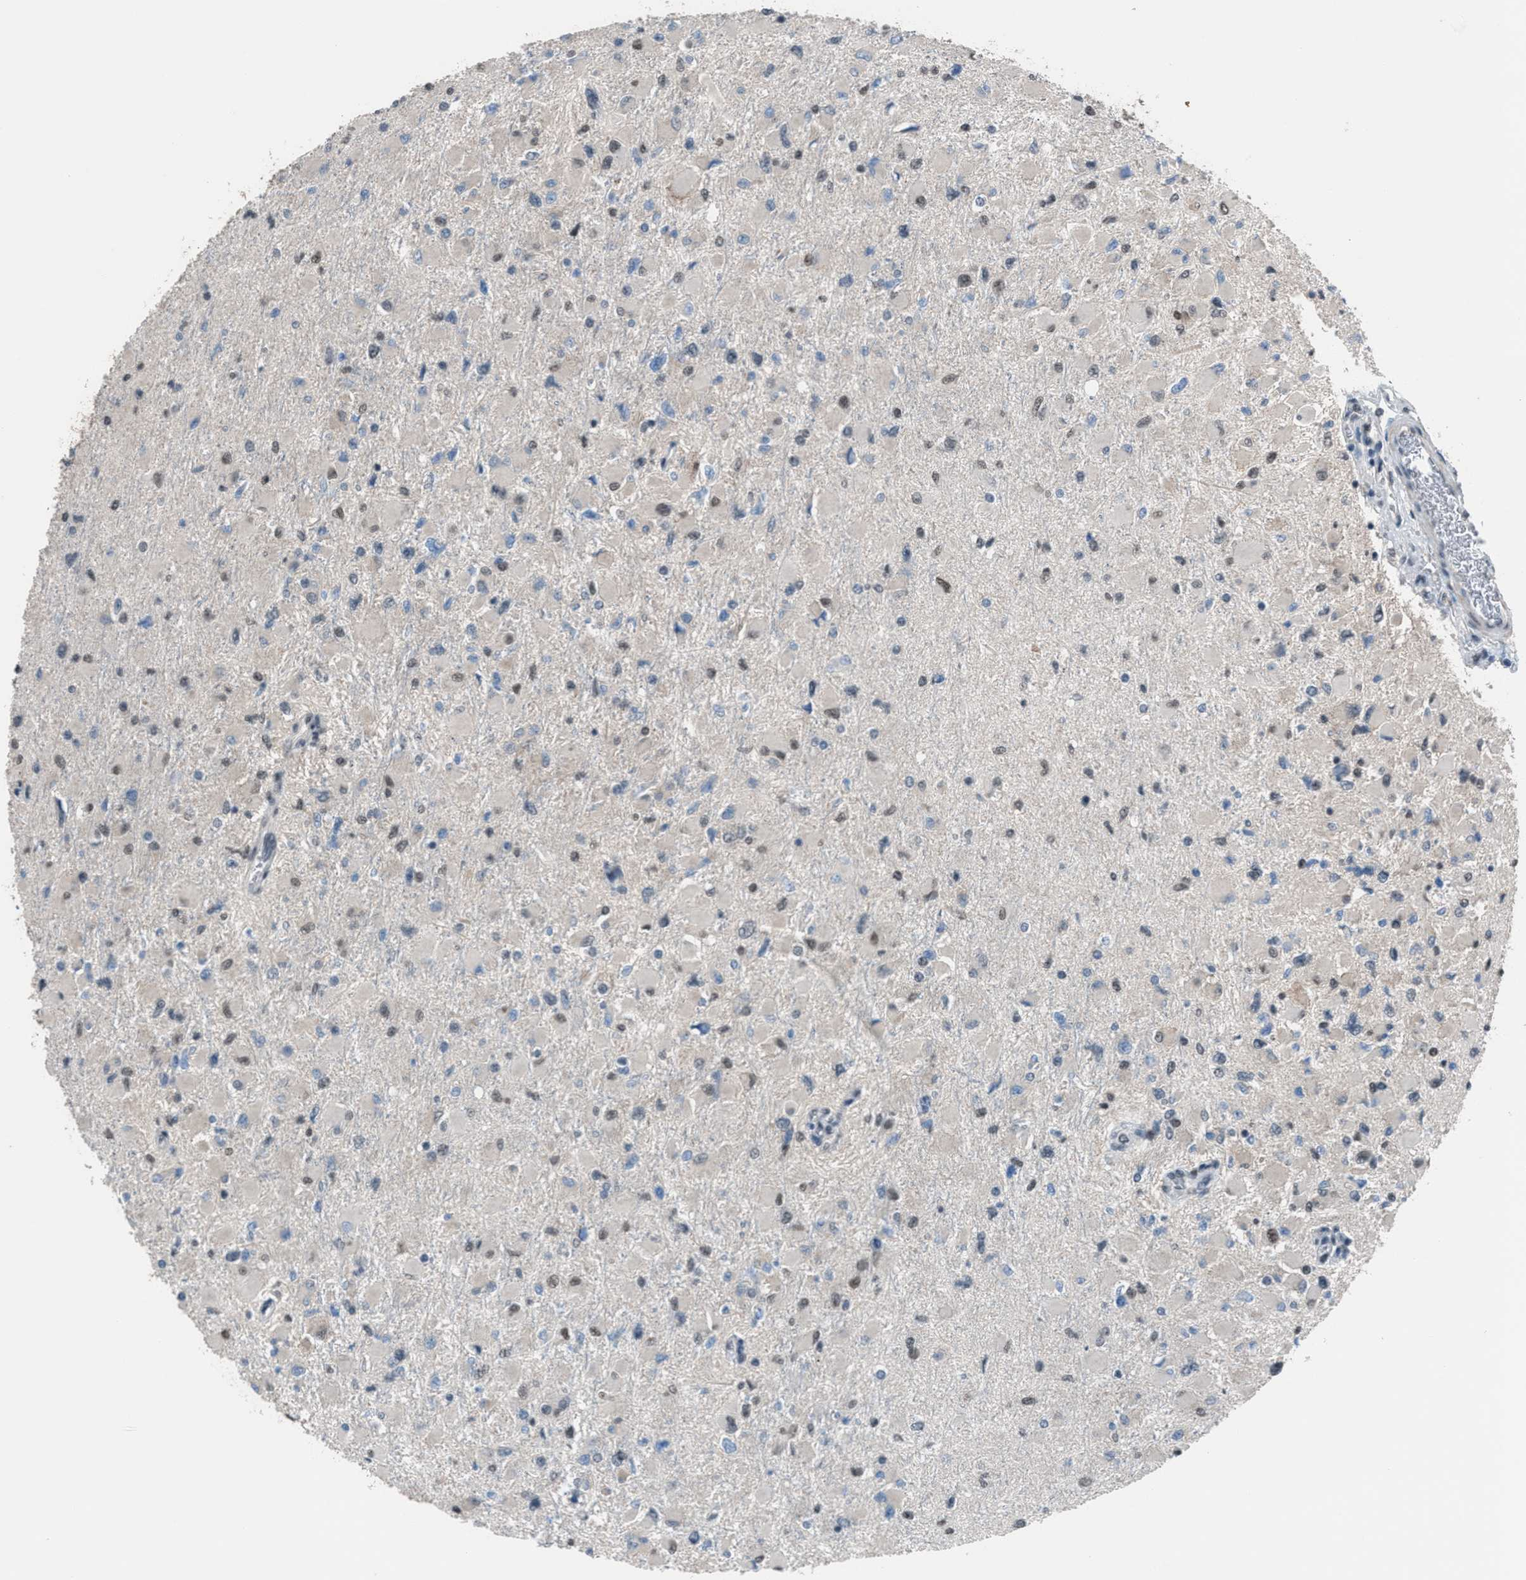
{"staining": {"intensity": "weak", "quantity": "25%-75%", "location": "nuclear"}, "tissue": "glioma", "cell_type": "Tumor cells", "image_type": "cancer", "snomed": [{"axis": "morphology", "description": "Glioma, malignant, High grade"}, {"axis": "topography", "description": "Cerebral cortex"}], "caption": "Immunohistochemical staining of human glioma demonstrates weak nuclear protein expression in about 25%-75% of tumor cells. (IHC, brightfield microscopy, high magnification).", "gene": "ZNF276", "patient": {"sex": "female", "age": 36}}